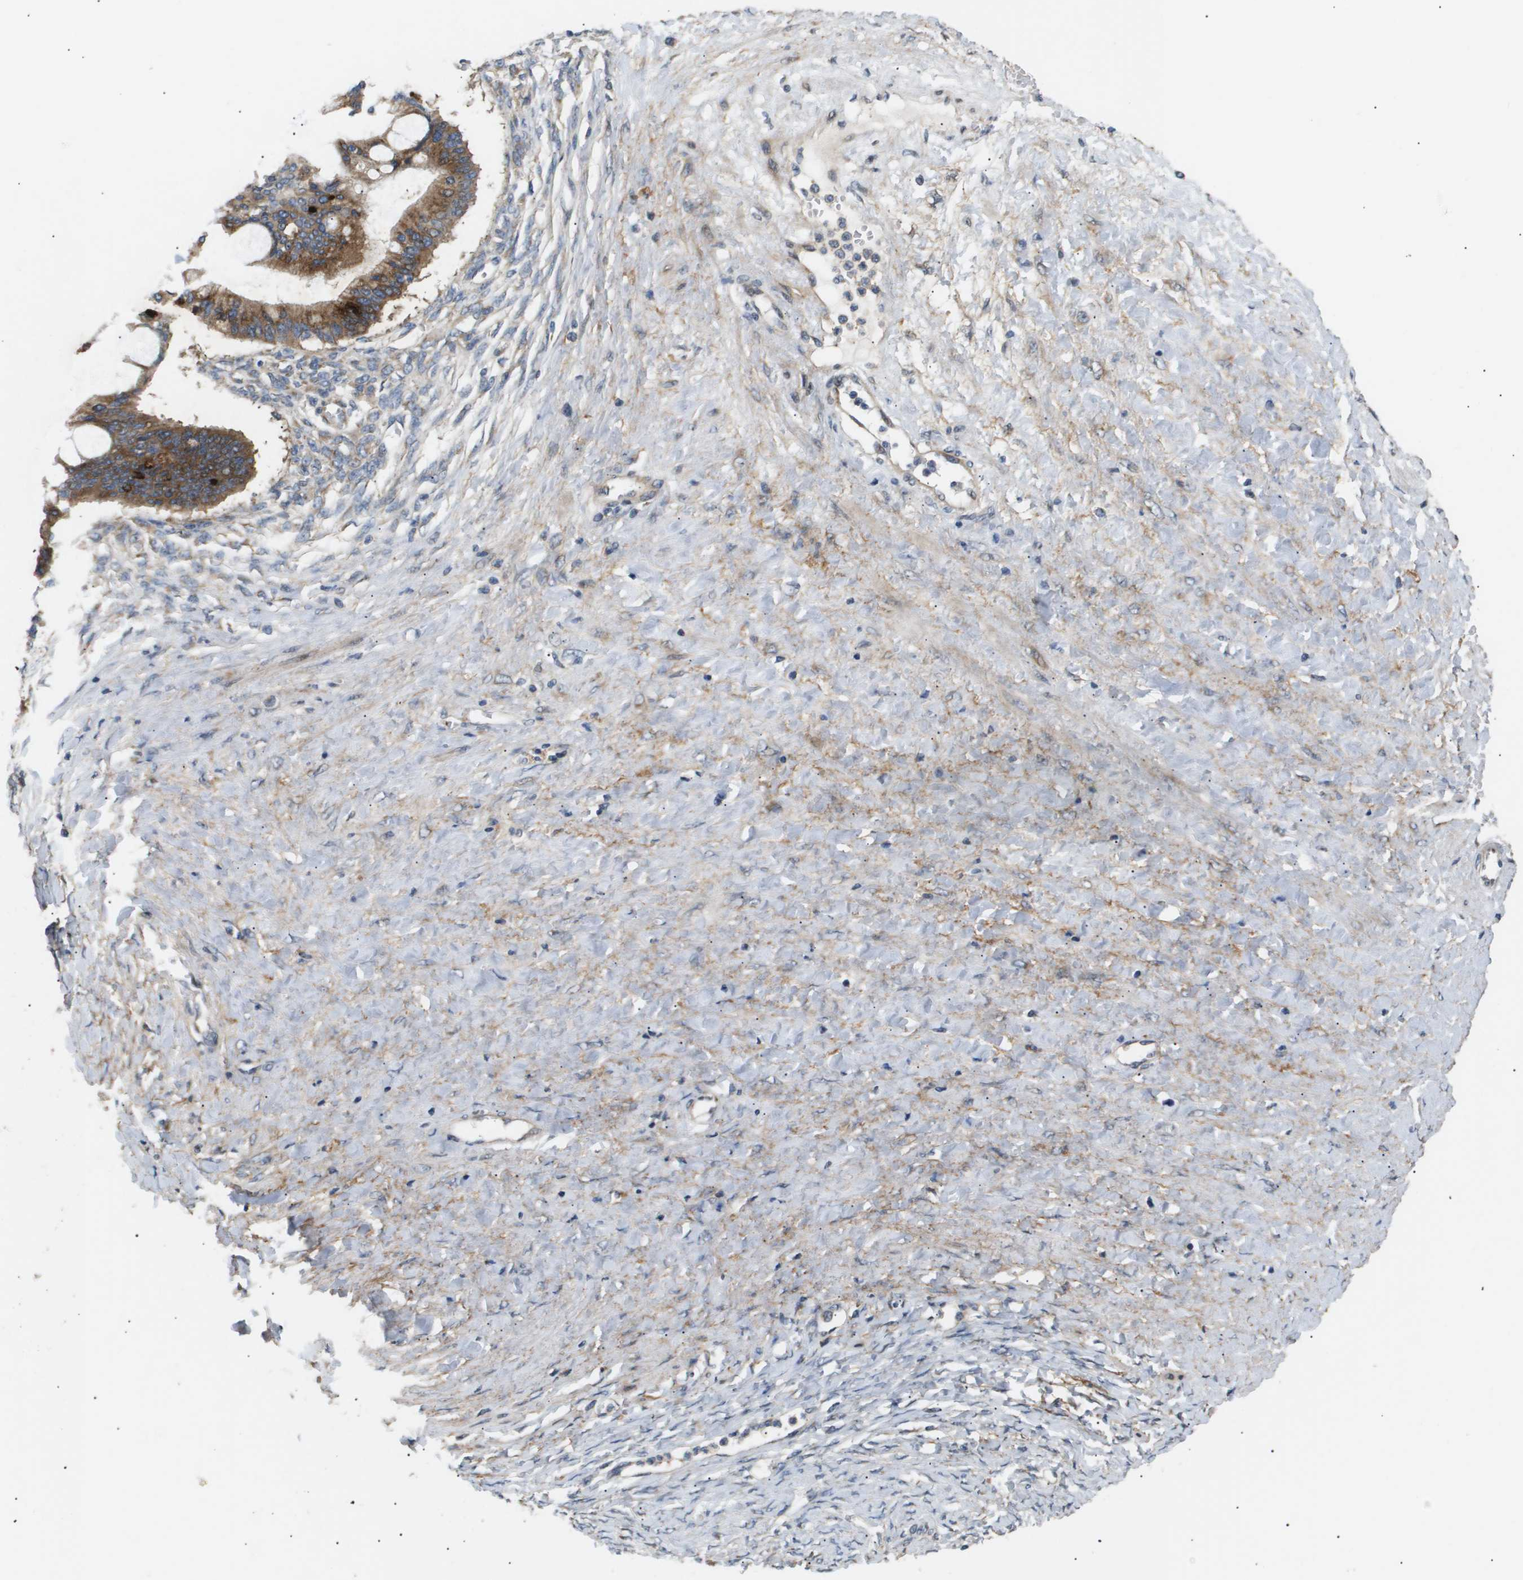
{"staining": {"intensity": "strong", "quantity": ">75%", "location": "cytoplasmic/membranous"}, "tissue": "ovarian cancer", "cell_type": "Tumor cells", "image_type": "cancer", "snomed": [{"axis": "morphology", "description": "Cystadenocarcinoma, mucinous, NOS"}, {"axis": "topography", "description": "Ovary"}], "caption": "An IHC image of neoplastic tissue is shown. Protein staining in brown labels strong cytoplasmic/membranous positivity in ovarian mucinous cystadenocarcinoma within tumor cells.", "gene": "LYSMD3", "patient": {"sex": "female", "age": 73}}